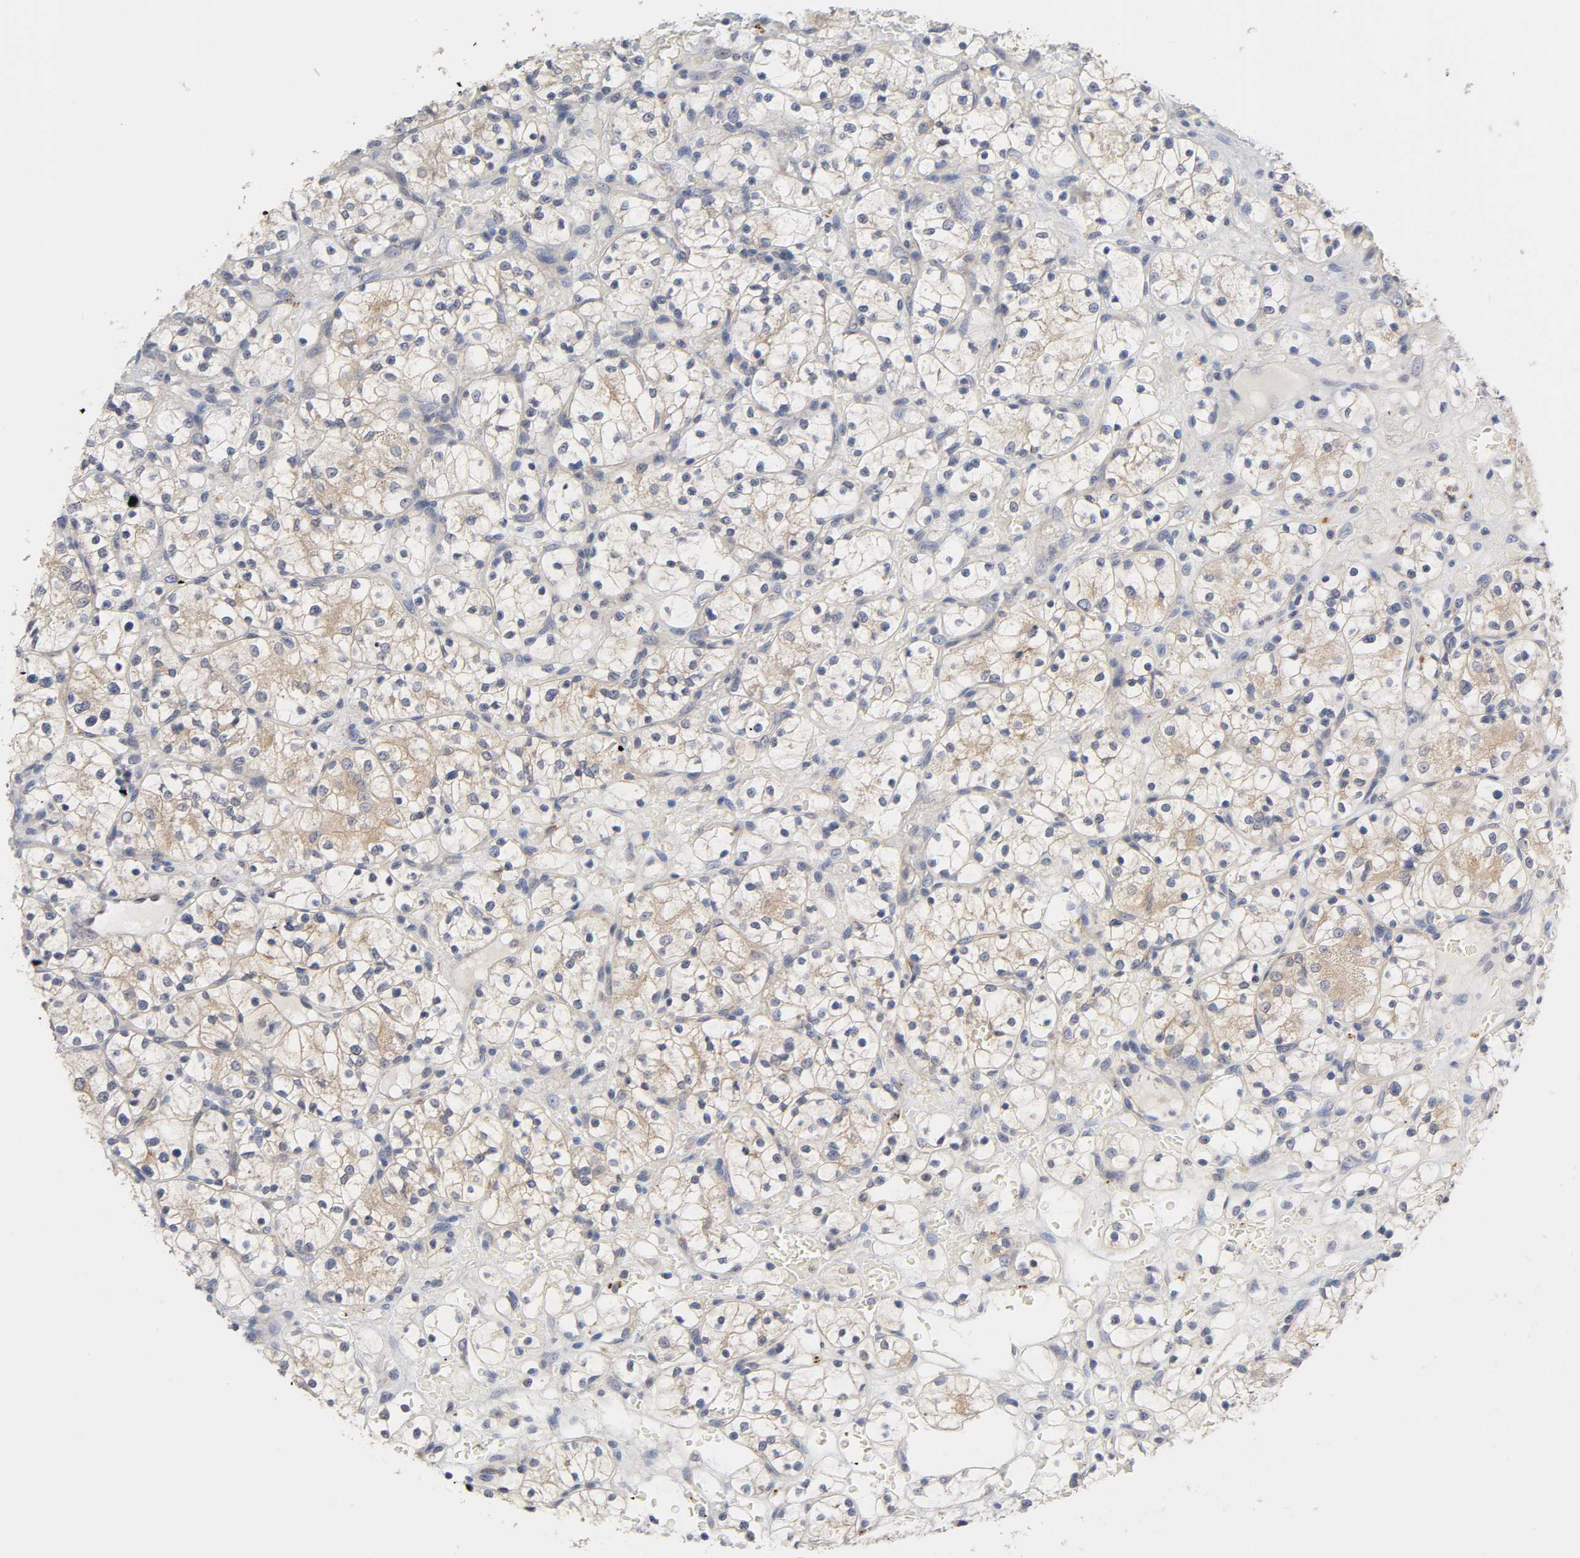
{"staining": {"intensity": "negative", "quantity": "none", "location": "none"}, "tissue": "renal cancer", "cell_type": "Tumor cells", "image_type": "cancer", "snomed": [{"axis": "morphology", "description": "Adenocarcinoma, NOS"}, {"axis": "topography", "description": "Kidney"}], "caption": "High magnification brightfield microscopy of renal adenocarcinoma stained with DAB (brown) and counterstained with hematoxylin (blue): tumor cells show no significant staining. (DAB (3,3'-diaminobenzidine) immunohistochemistry (IHC) visualized using brightfield microscopy, high magnification).", "gene": "C17orf75", "patient": {"sex": "female", "age": 60}}